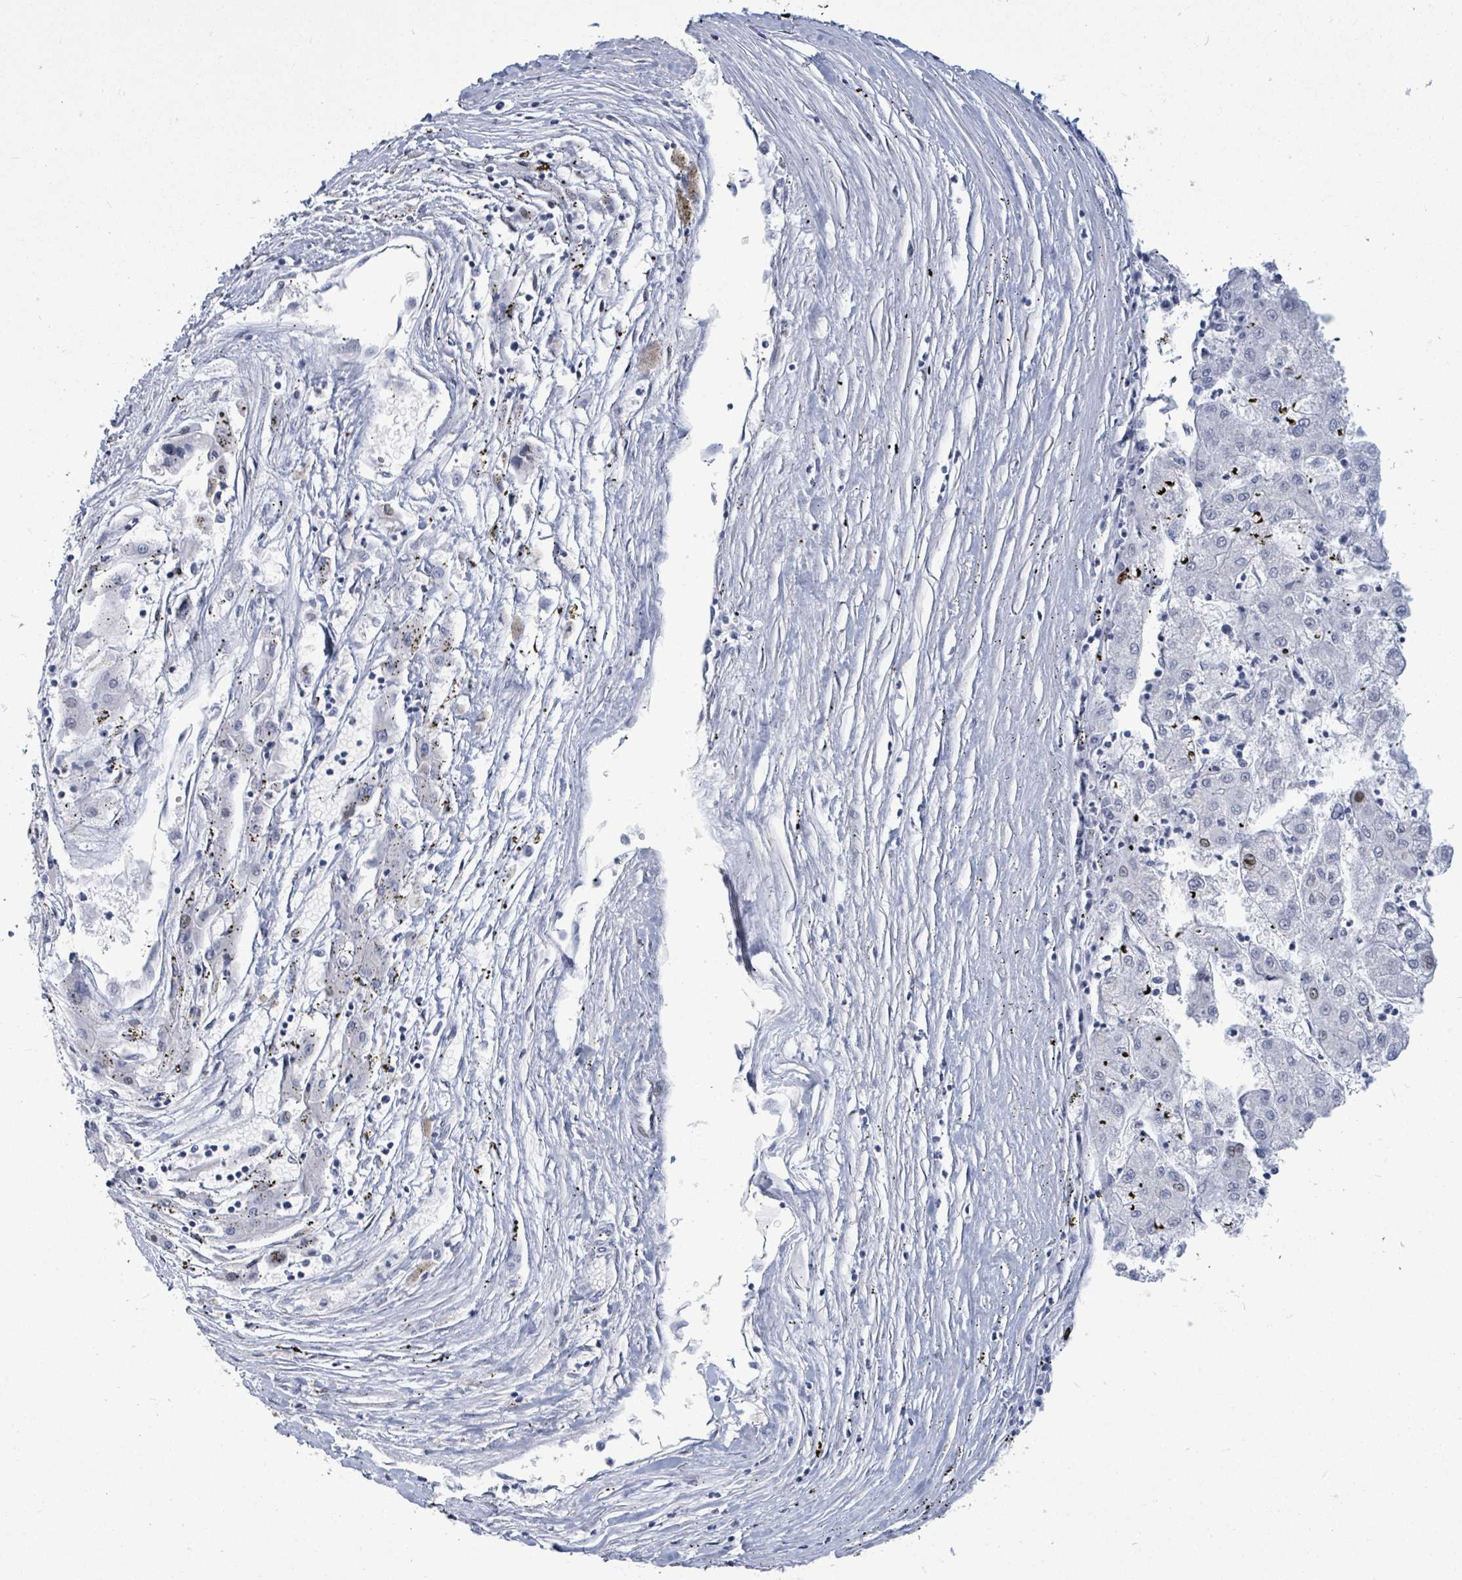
{"staining": {"intensity": "negative", "quantity": "none", "location": "none"}, "tissue": "liver cancer", "cell_type": "Tumor cells", "image_type": "cancer", "snomed": [{"axis": "morphology", "description": "Carcinoma, Hepatocellular, NOS"}, {"axis": "topography", "description": "Liver"}], "caption": "Tumor cells show no significant positivity in hepatocellular carcinoma (liver).", "gene": "MALL", "patient": {"sex": "male", "age": 72}}